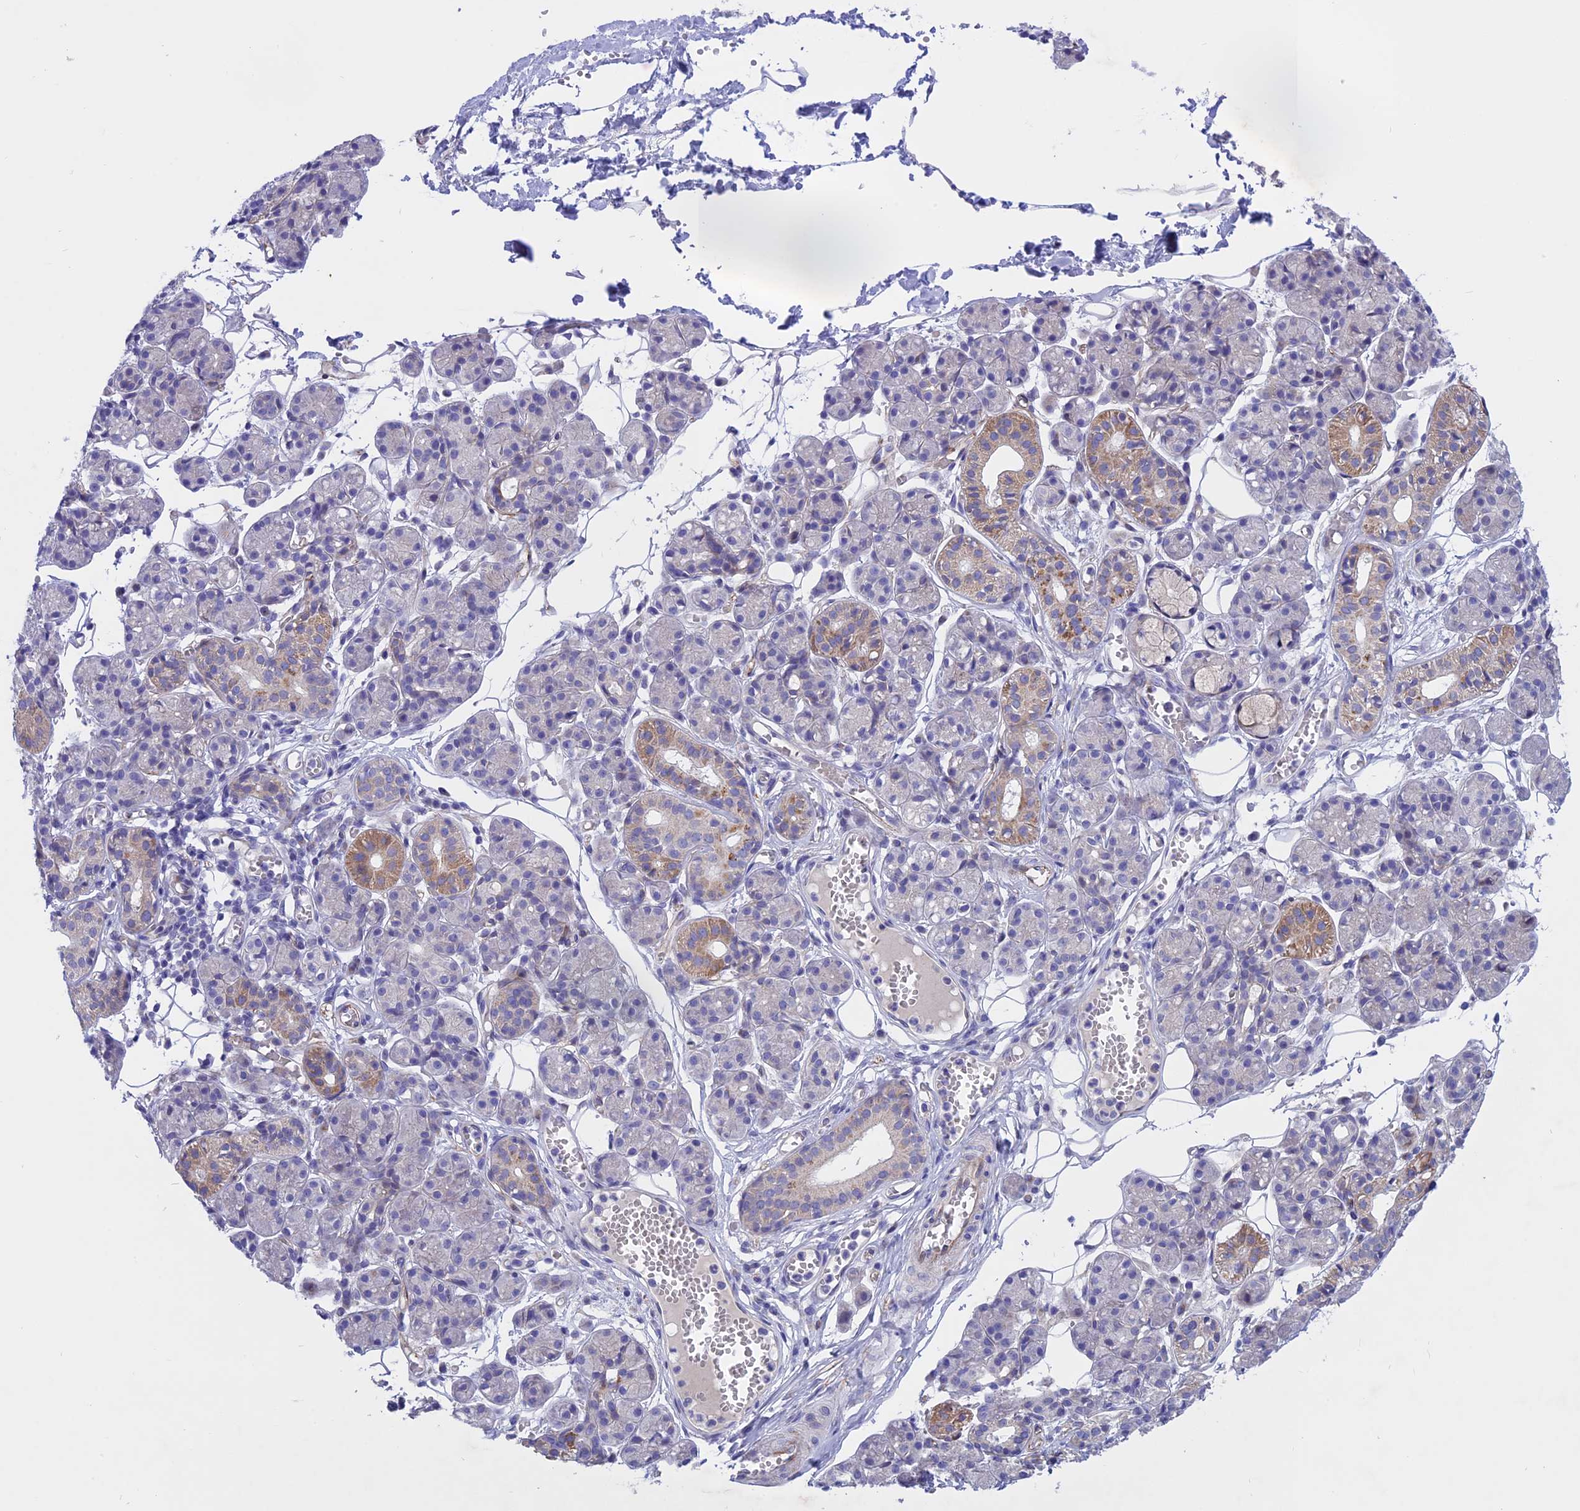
{"staining": {"intensity": "moderate", "quantity": "<25%", "location": "cytoplasmic/membranous"}, "tissue": "salivary gland", "cell_type": "Glandular cells", "image_type": "normal", "snomed": [{"axis": "morphology", "description": "Normal tissue, NOS"}, {"axis": "topography", "description": "Salivary gland"}], "caption": "Glandular cells show low levels of moderate cytoplasmic/membranous staining in approximately <25% of cells in normal human salivary gland. (DAB IHC with brightfield microscopy, high magnification).", "gene": "TMEM138", "patient": {"sex": "male", "age": 63}}